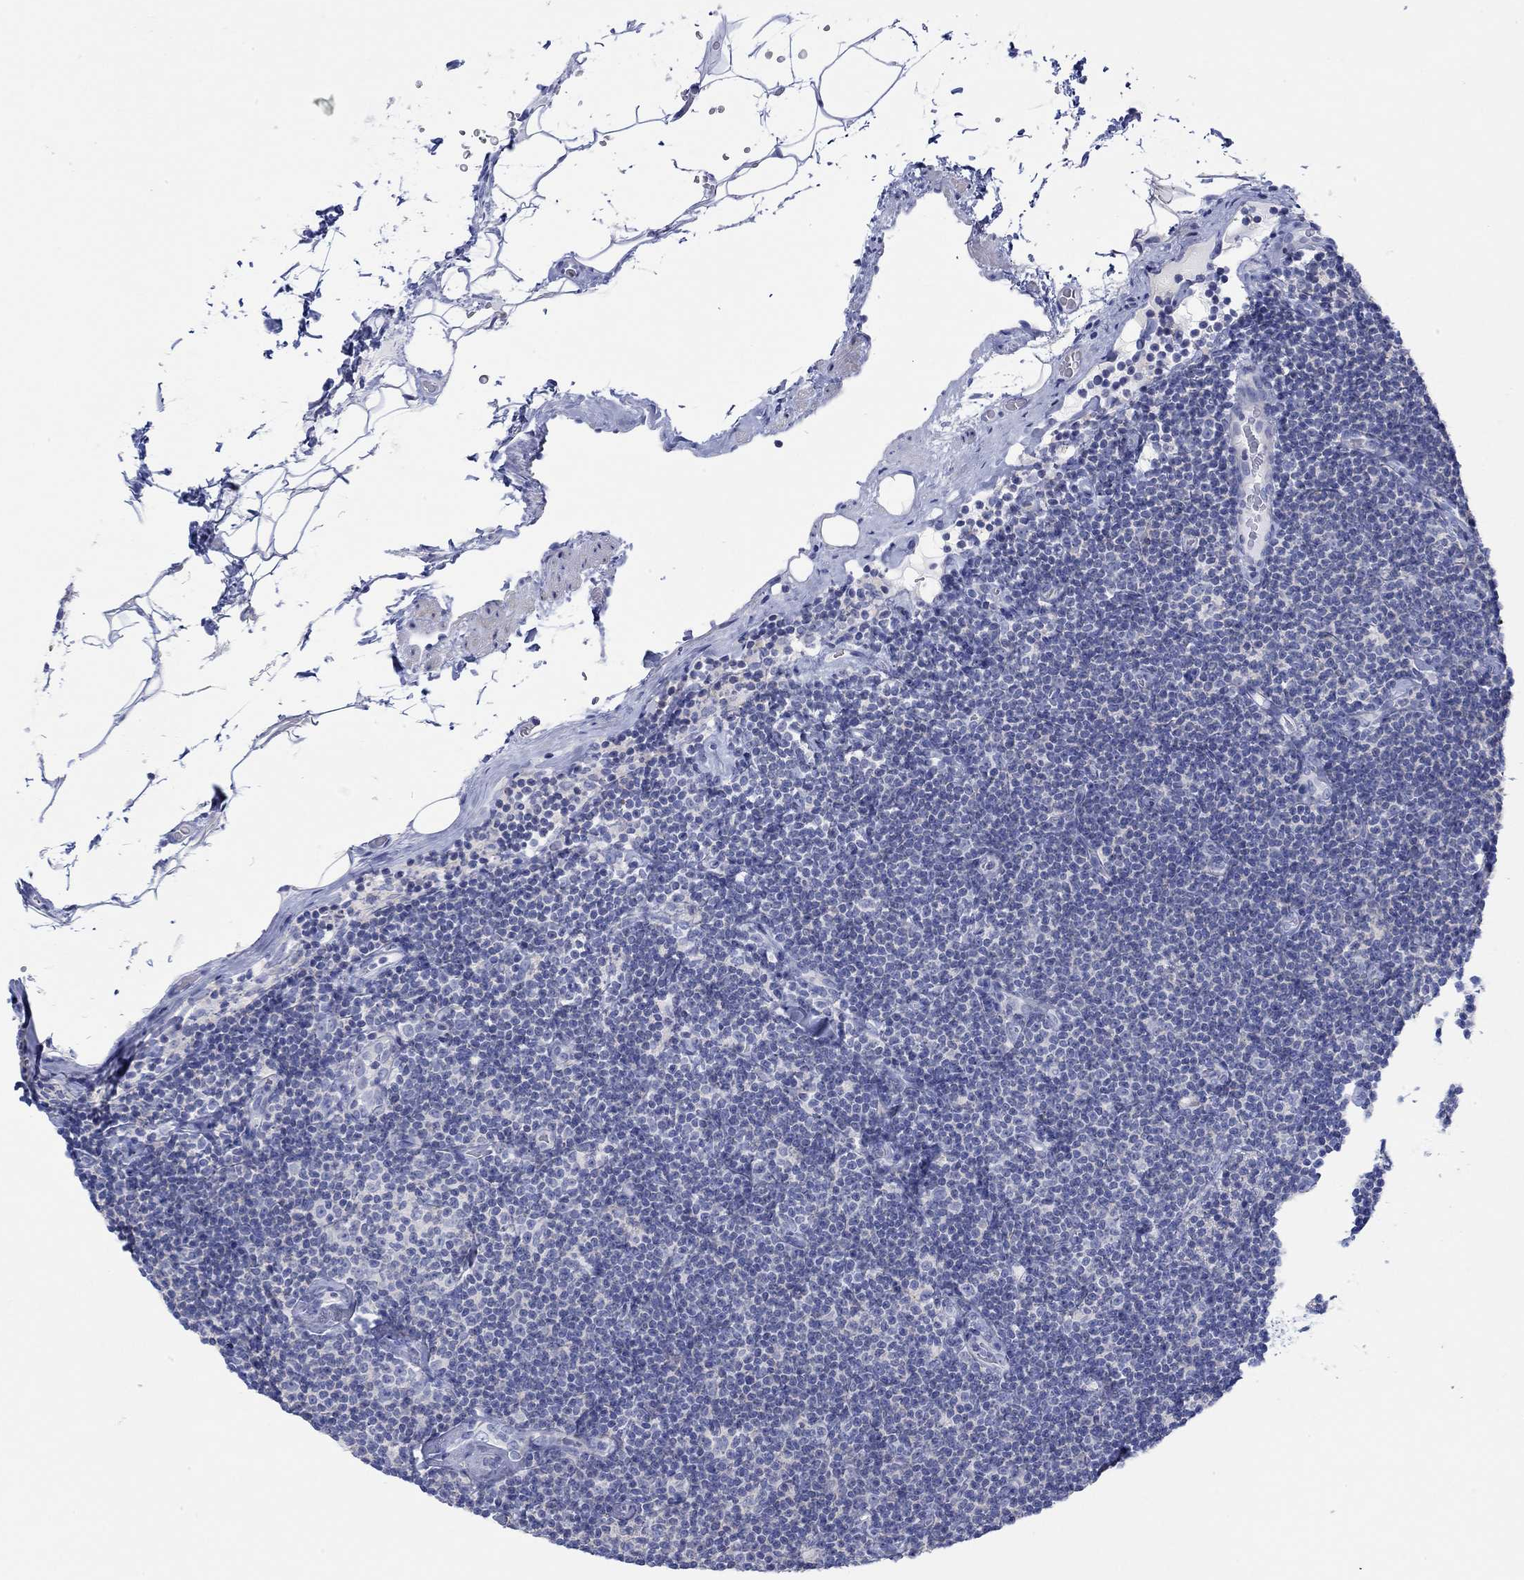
{"staining": {"intensity": "negative", "quantity": "none", "location": "none"}, "tissue": "lymphoma", "cell_type": "Tumor cells", "image_type": "cancer", "snomed": [{"axis": "morphology", "description": "Malignant lymphoma, non-Hodgkin's type, Low grade"}, {"axis": "topography", "description": "Lymph node"}], "caption": "Micrograph shows no protein expression in tumor cells of low-grade malignant lymphoma, non-Hodgkin's type tissue. Nuclei are stained in blue.", "gene": "PPIL6", "patient": {"sex": "male", "age": 81}}